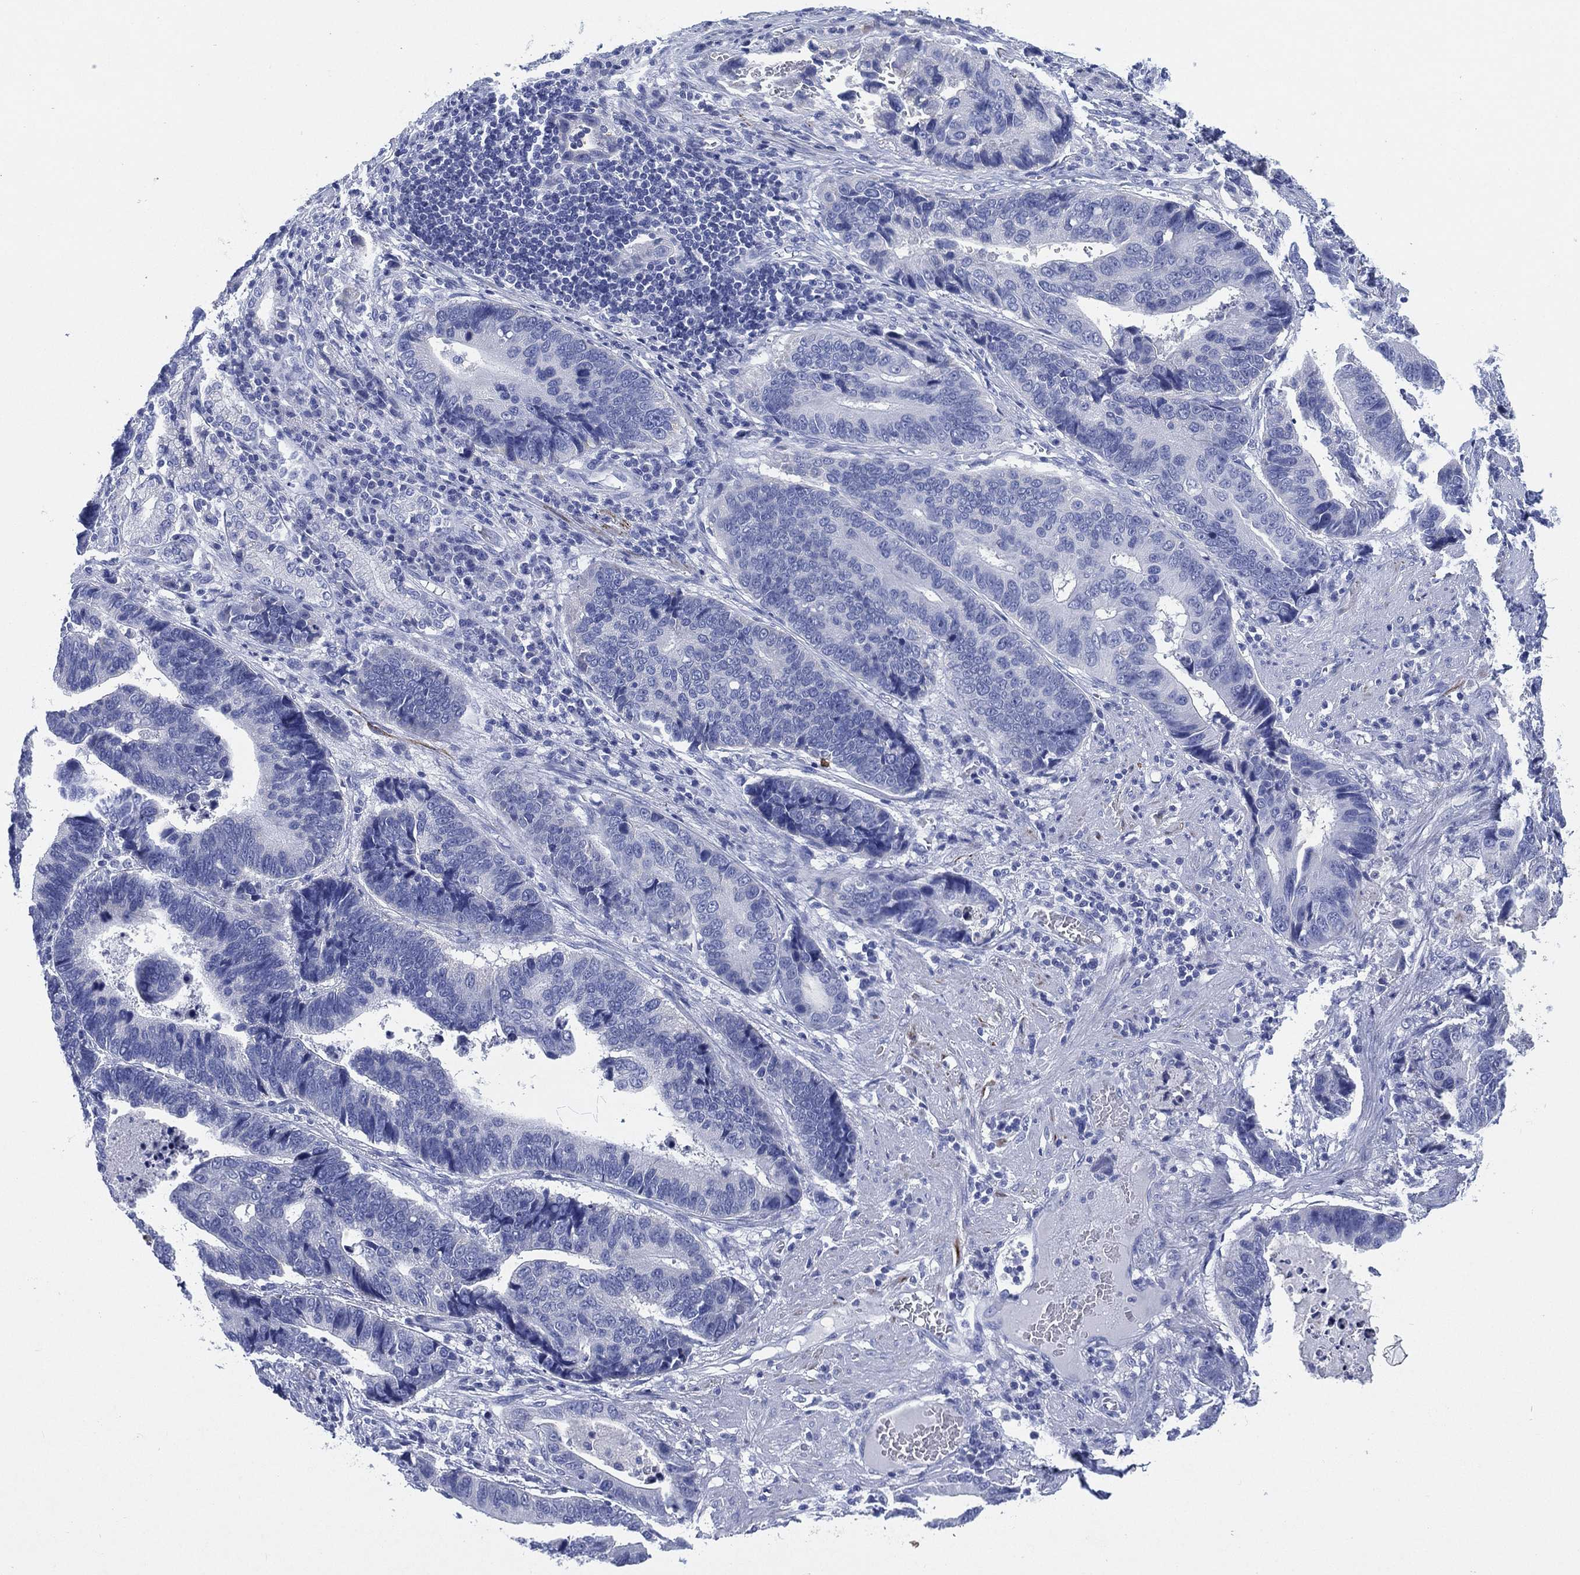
{"staining": {"intensity": "negative", "quantity": "none", "location": "none"}, "tissue": "stomach cancer", "cell_type": "Tumor cells", "image_type": "cancer", "snomed": [{"axis": "morphology", "description": "Adenocarcinoma, NOS"}, {"axis": "topography", "description": "Stomach"}], "caption": "Photomicrograph shows no significant protein staining in tumor cells of adenocarcinoma (stomach).", "gene": "SLC9C2", "patient": {"sex": "male", "age": 84}}